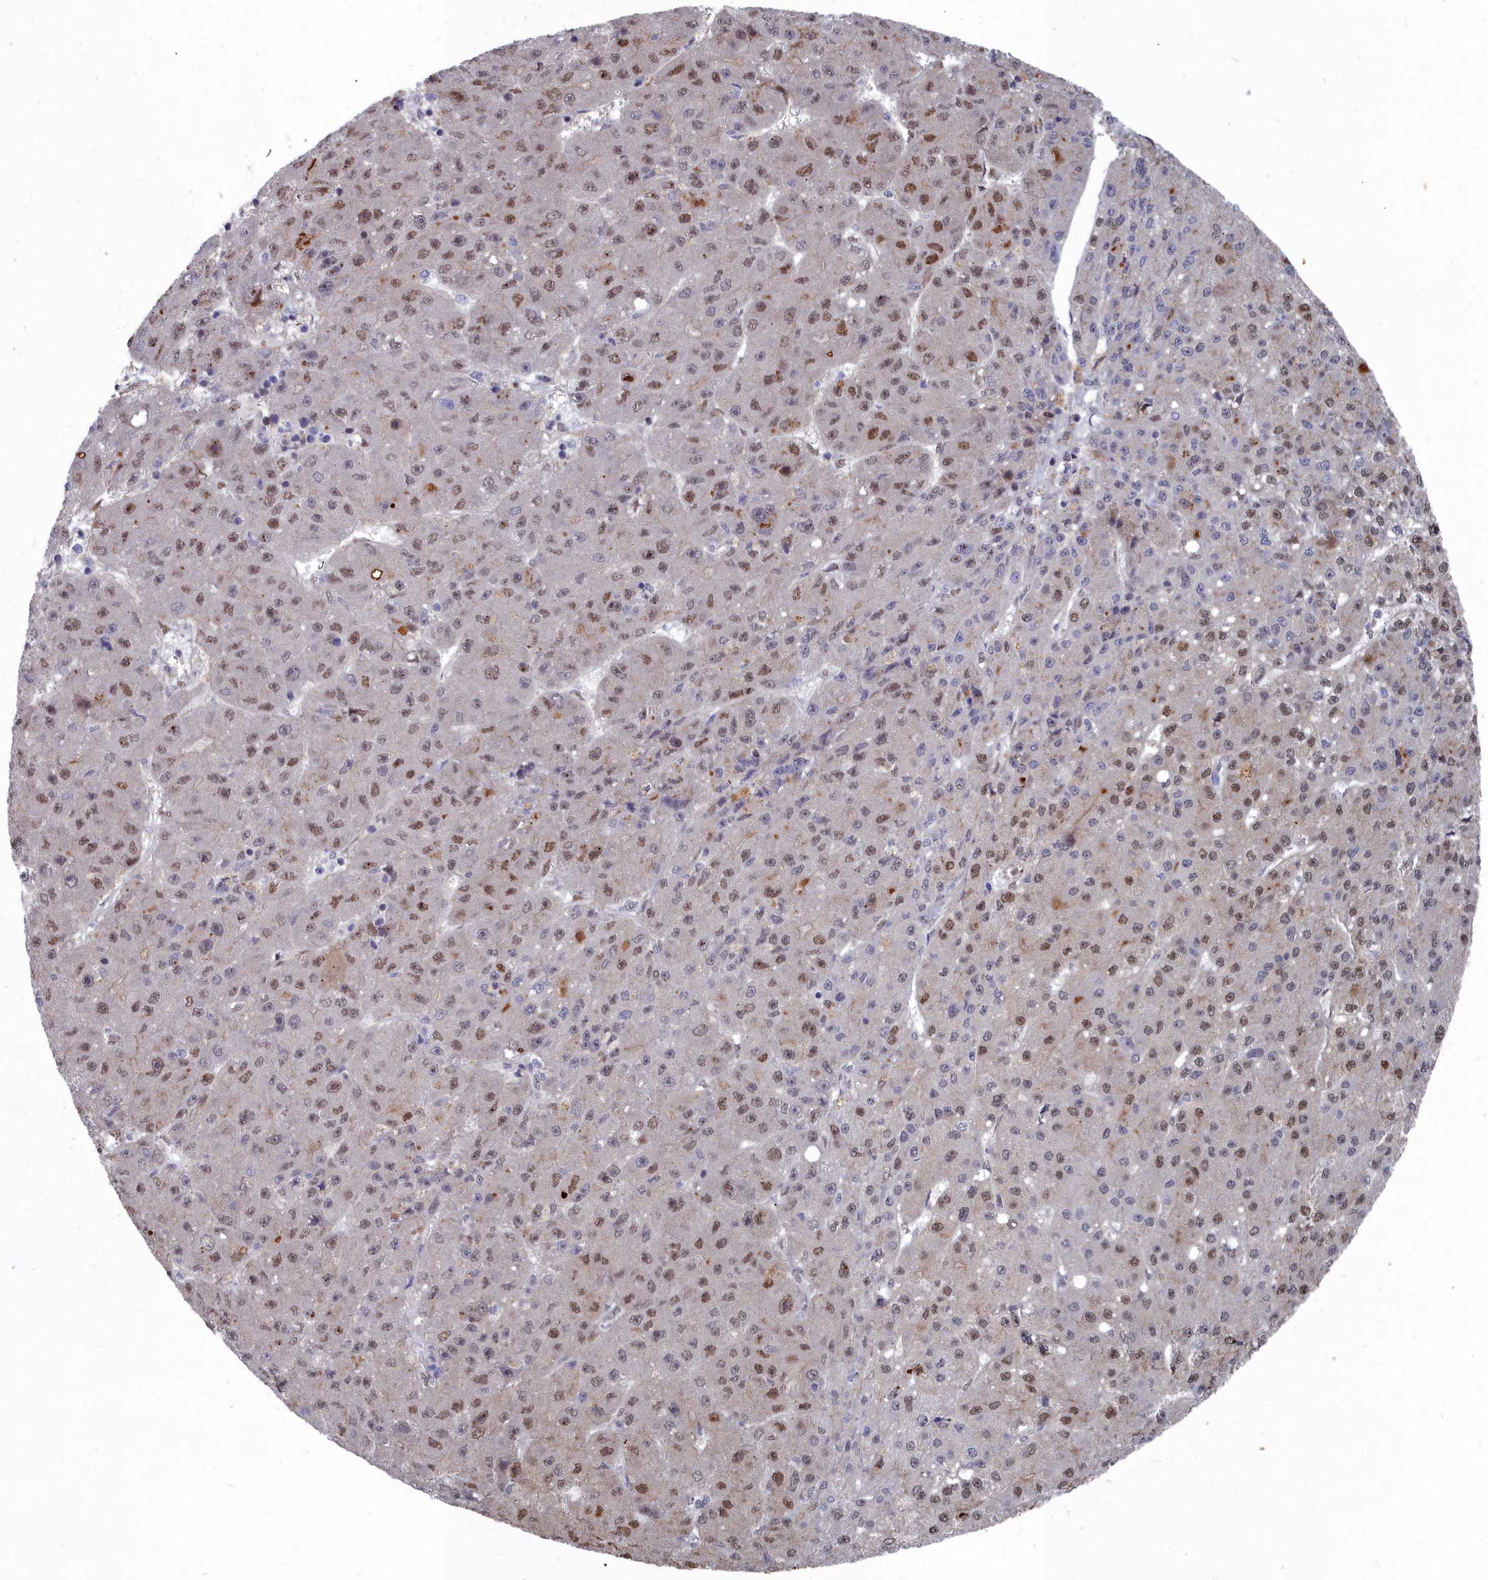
{"staining": {"intensity": "moderate", "quantity": "25%-75%", "location": "nuclear"}, "tissue": "liver cancer", "cell_type": "Tumor cells", "image_type": "cancer", "snomed": [{"axis": "morphology", "description": "Carcinoma, Hepatocellular, NOS"}, {"axis": "topography", "description": "Liver"}], "caption": "This photomicrograph displays immunohistochemistry staining of hepatocellular carcinoma (liver), with medium moderate nuclear staining in about 25%-75% of tumor cells.", "gene": "RPS27A", "patient": {"sex": "male", "age": 67}}